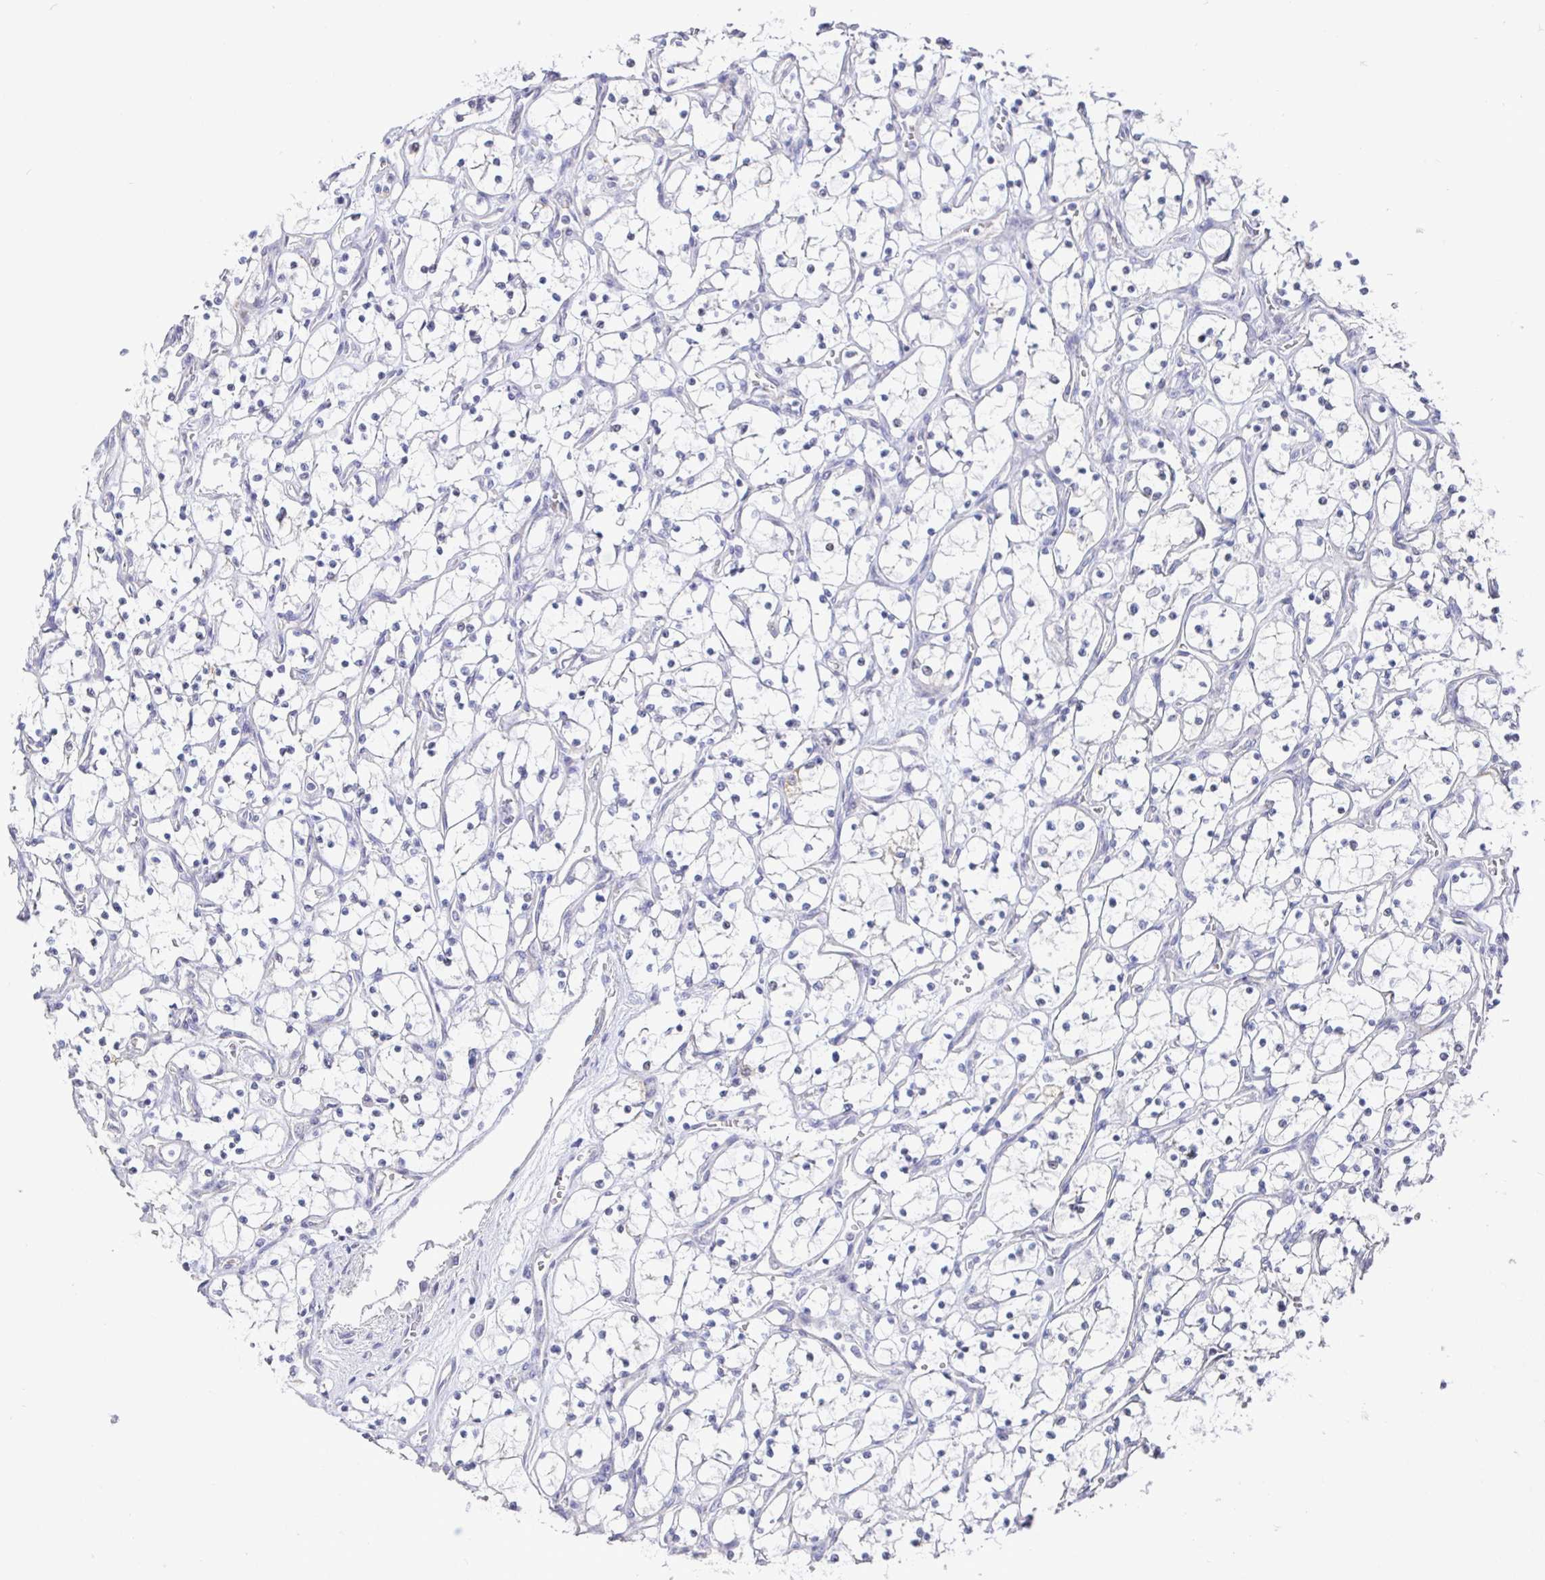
{"staining": {"intensity": "negative", "quantity": "none", "location": "none"}, "tissue": "renal cancer", "cell_type": "Tumor cells", "image_type": "cancer", "snomed": [{"axis": "morphology", "description": "Adenocarcinoma, NOS"}, {"axis": "topography", "description": "Kidney"}], "caption": "This photomicrograph is of adenocarcinoma (renal) stained with immunohistochemistry (IHC) to label a protein in brown with the nuclei are counter-stained blue. There is no staining in tumor cells.", "gene": "CIT", "patient": {"sex": "female", "age": 69}}